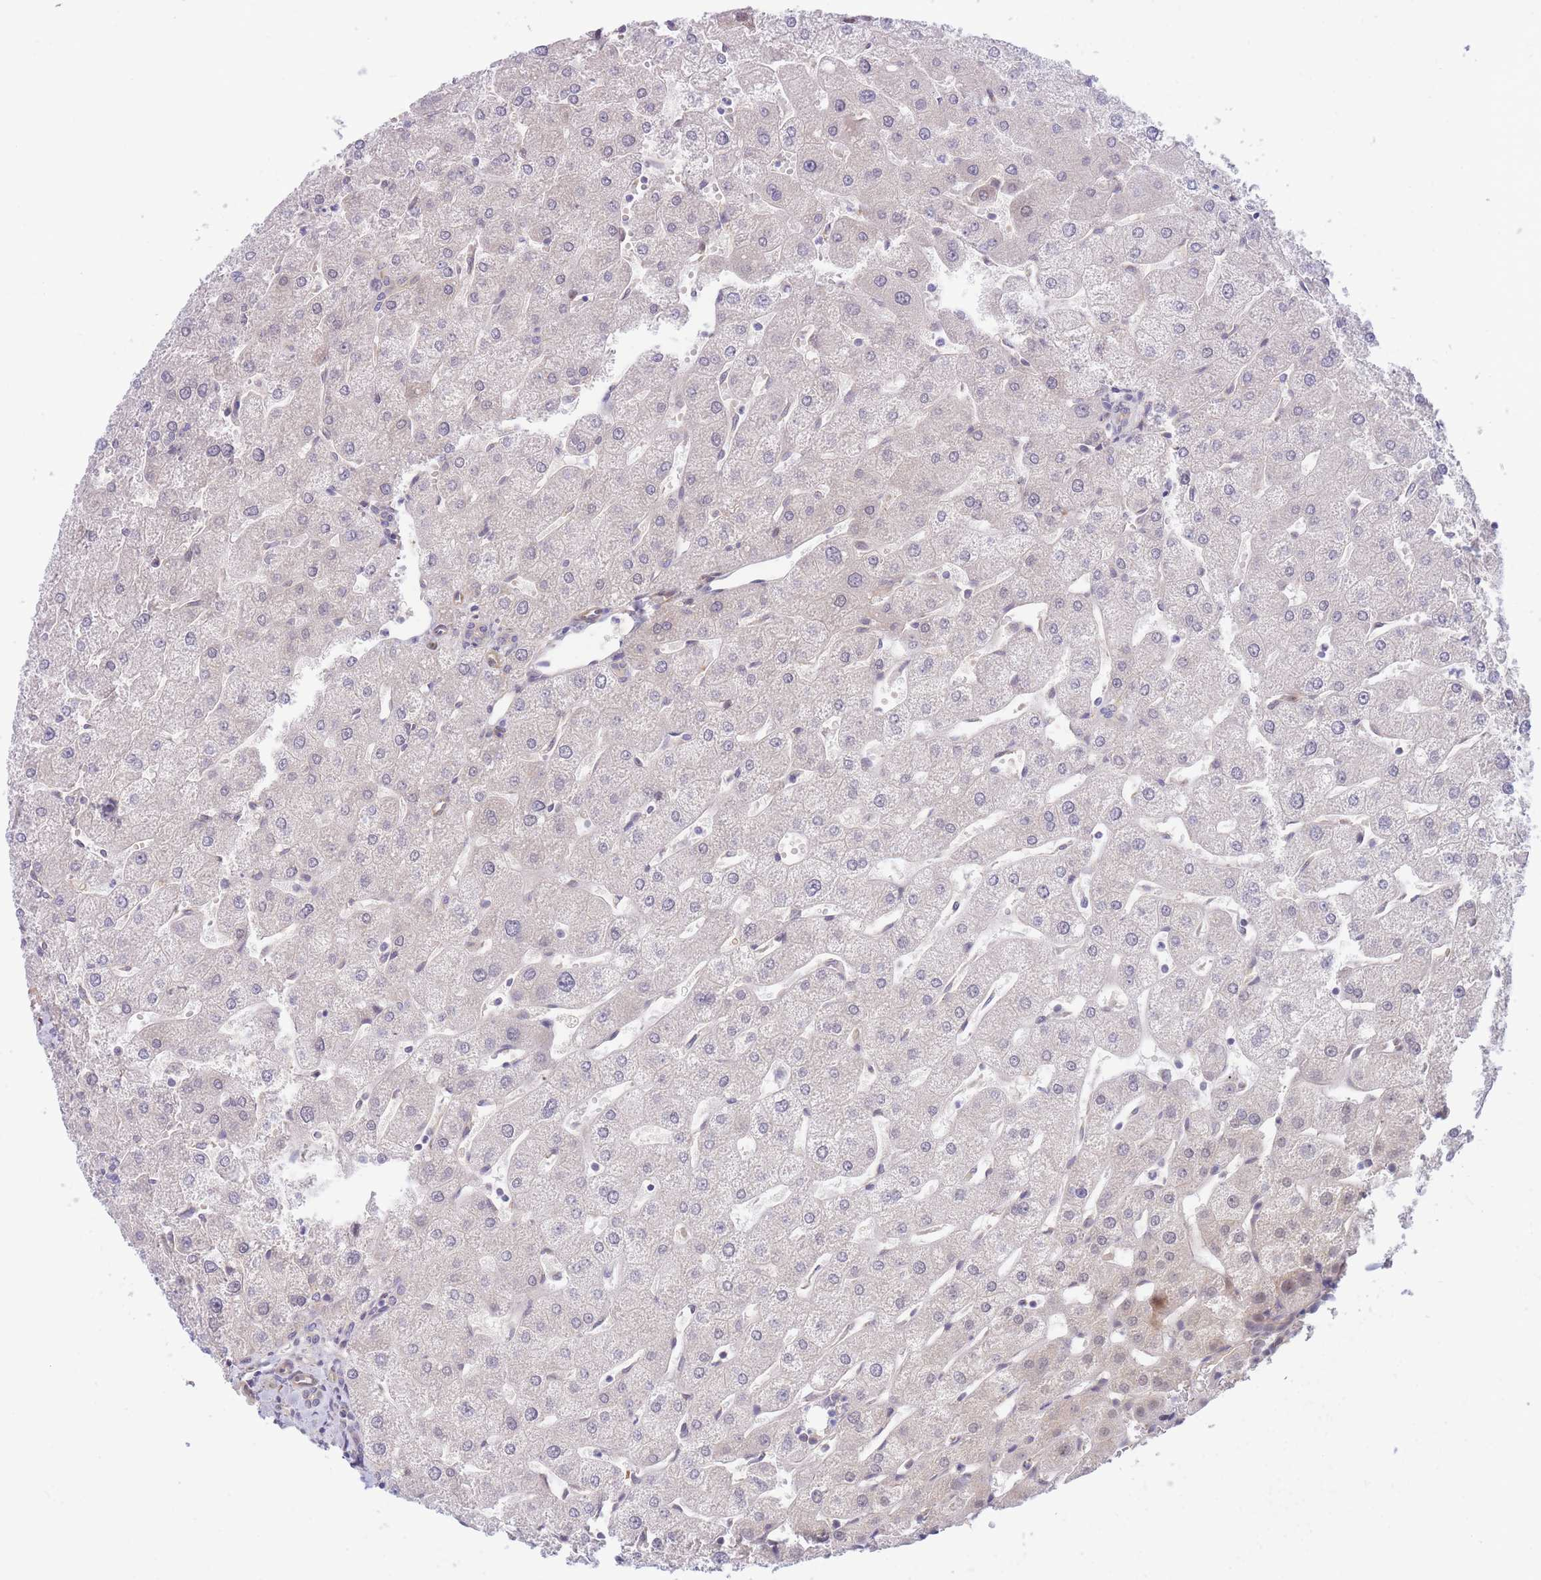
{"staining": {"intensity": "negative", "quantity": "none", "location": "none"}, "tissue": "liver", "cell_type": "Cholangiocytes", "image_type": "normal", "snomed": [{"axis": "morphology", "description": "Normal tissue, NOS"}, {"axis": "topography", "description": "Liver"}], "caption": "A histopathology image of liver stained for a protein displays no brown staining in cholangiocytes.", "gene": "APOL4", "patient": {"sex": "male", "age": 67}}